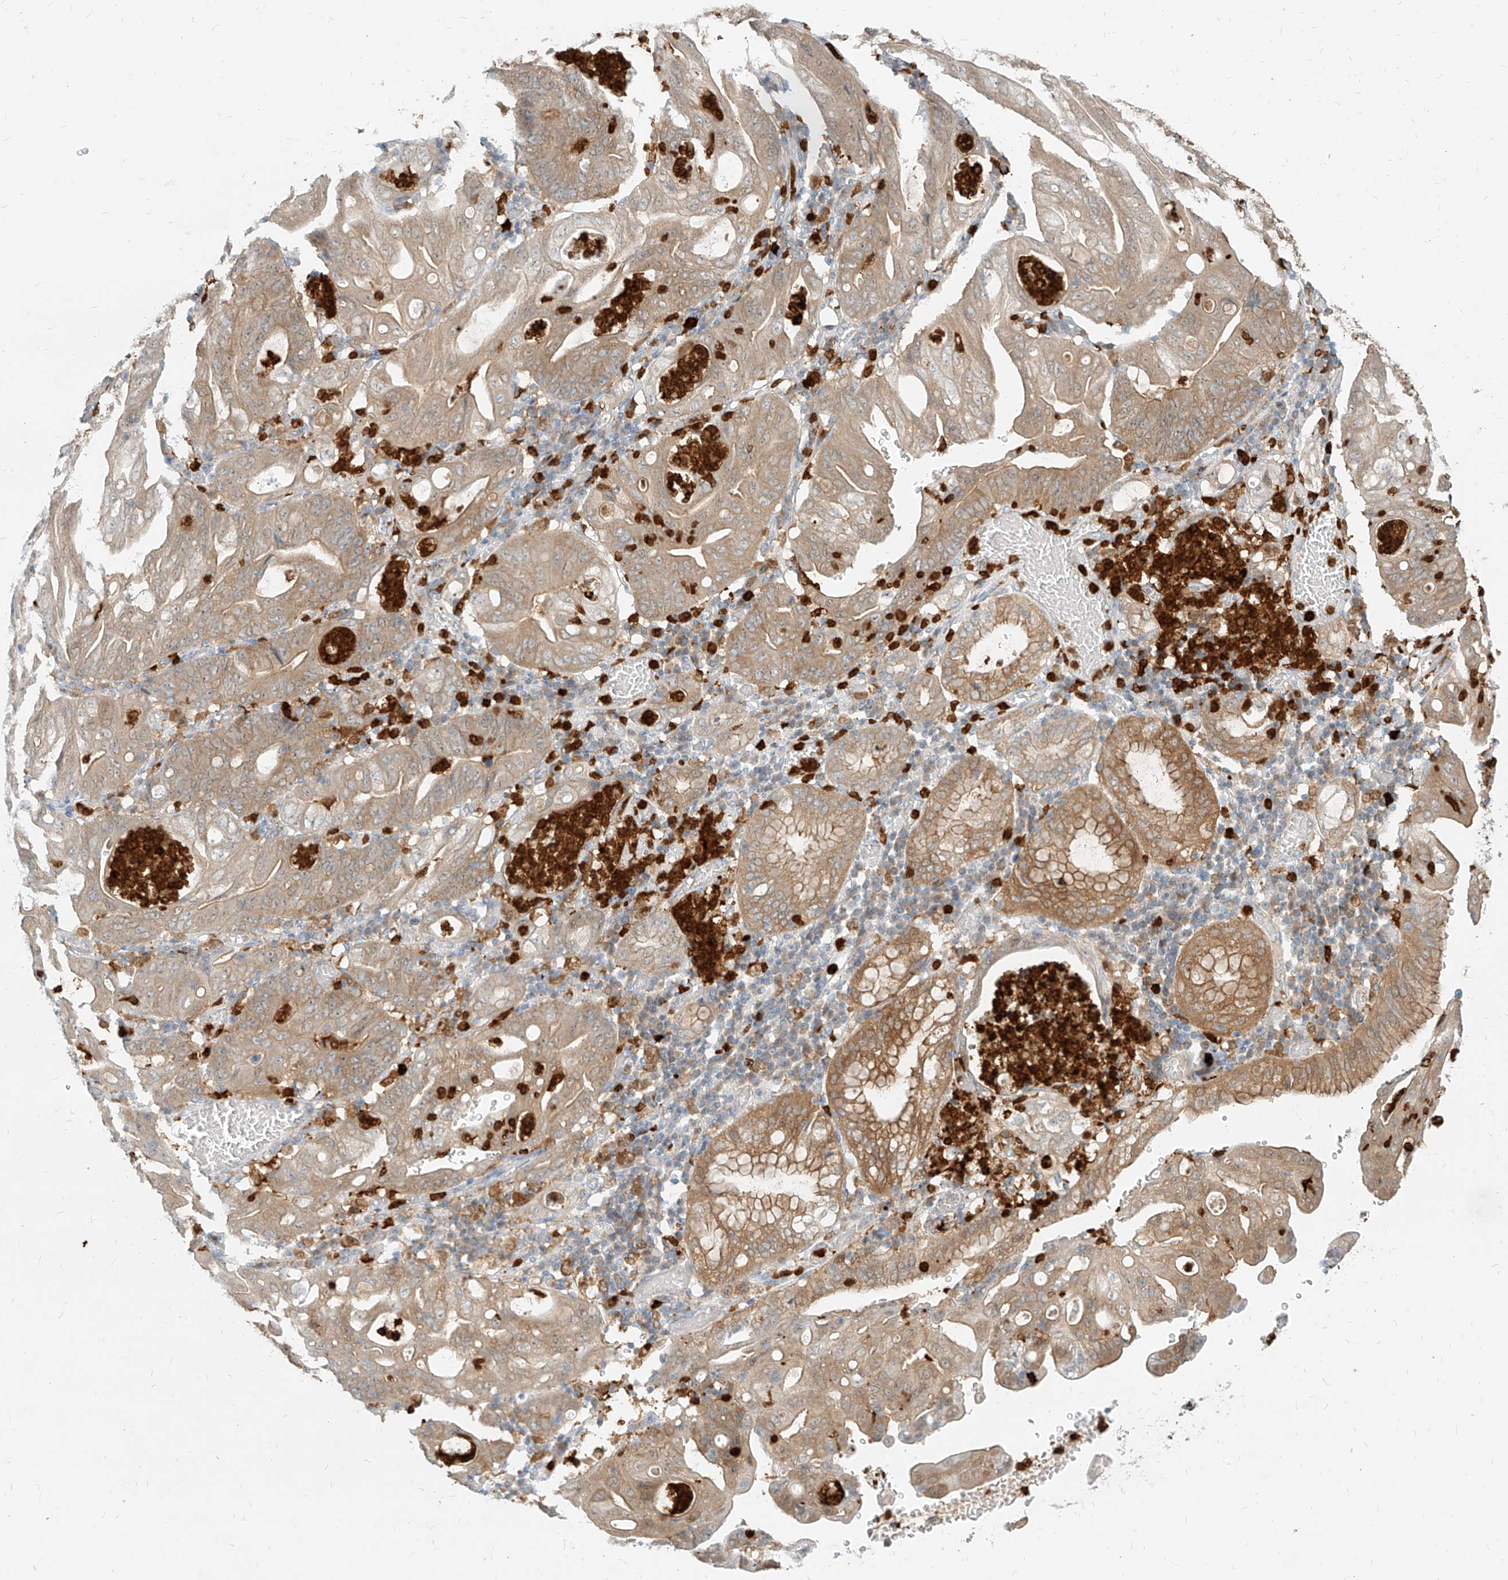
{"staining": {"intensity": "weak", "quantity": ">75%", "location": "cytoplasmic/membranous"}, "tissue": "stomach cancer", "cell_type": "Tumor cells", "image_type": "cancer", "snomed": [{"axis": "morphology", "description": "Adenocarcinoma, NOS"}, {"axis": "topography", "description": "Stomach"}], "caption": "Immunohistochemical staining of human stomach cancer reveals weak cytoplasmic/membranous protein positivity in about >75% of tumor cells. The staining was performed using DAB, with brown indicating positive protein expression. Nuclei are stained blue with hematoxylin.", "gene": "PGD", "patient": {"sex": "female", "age": 73}}